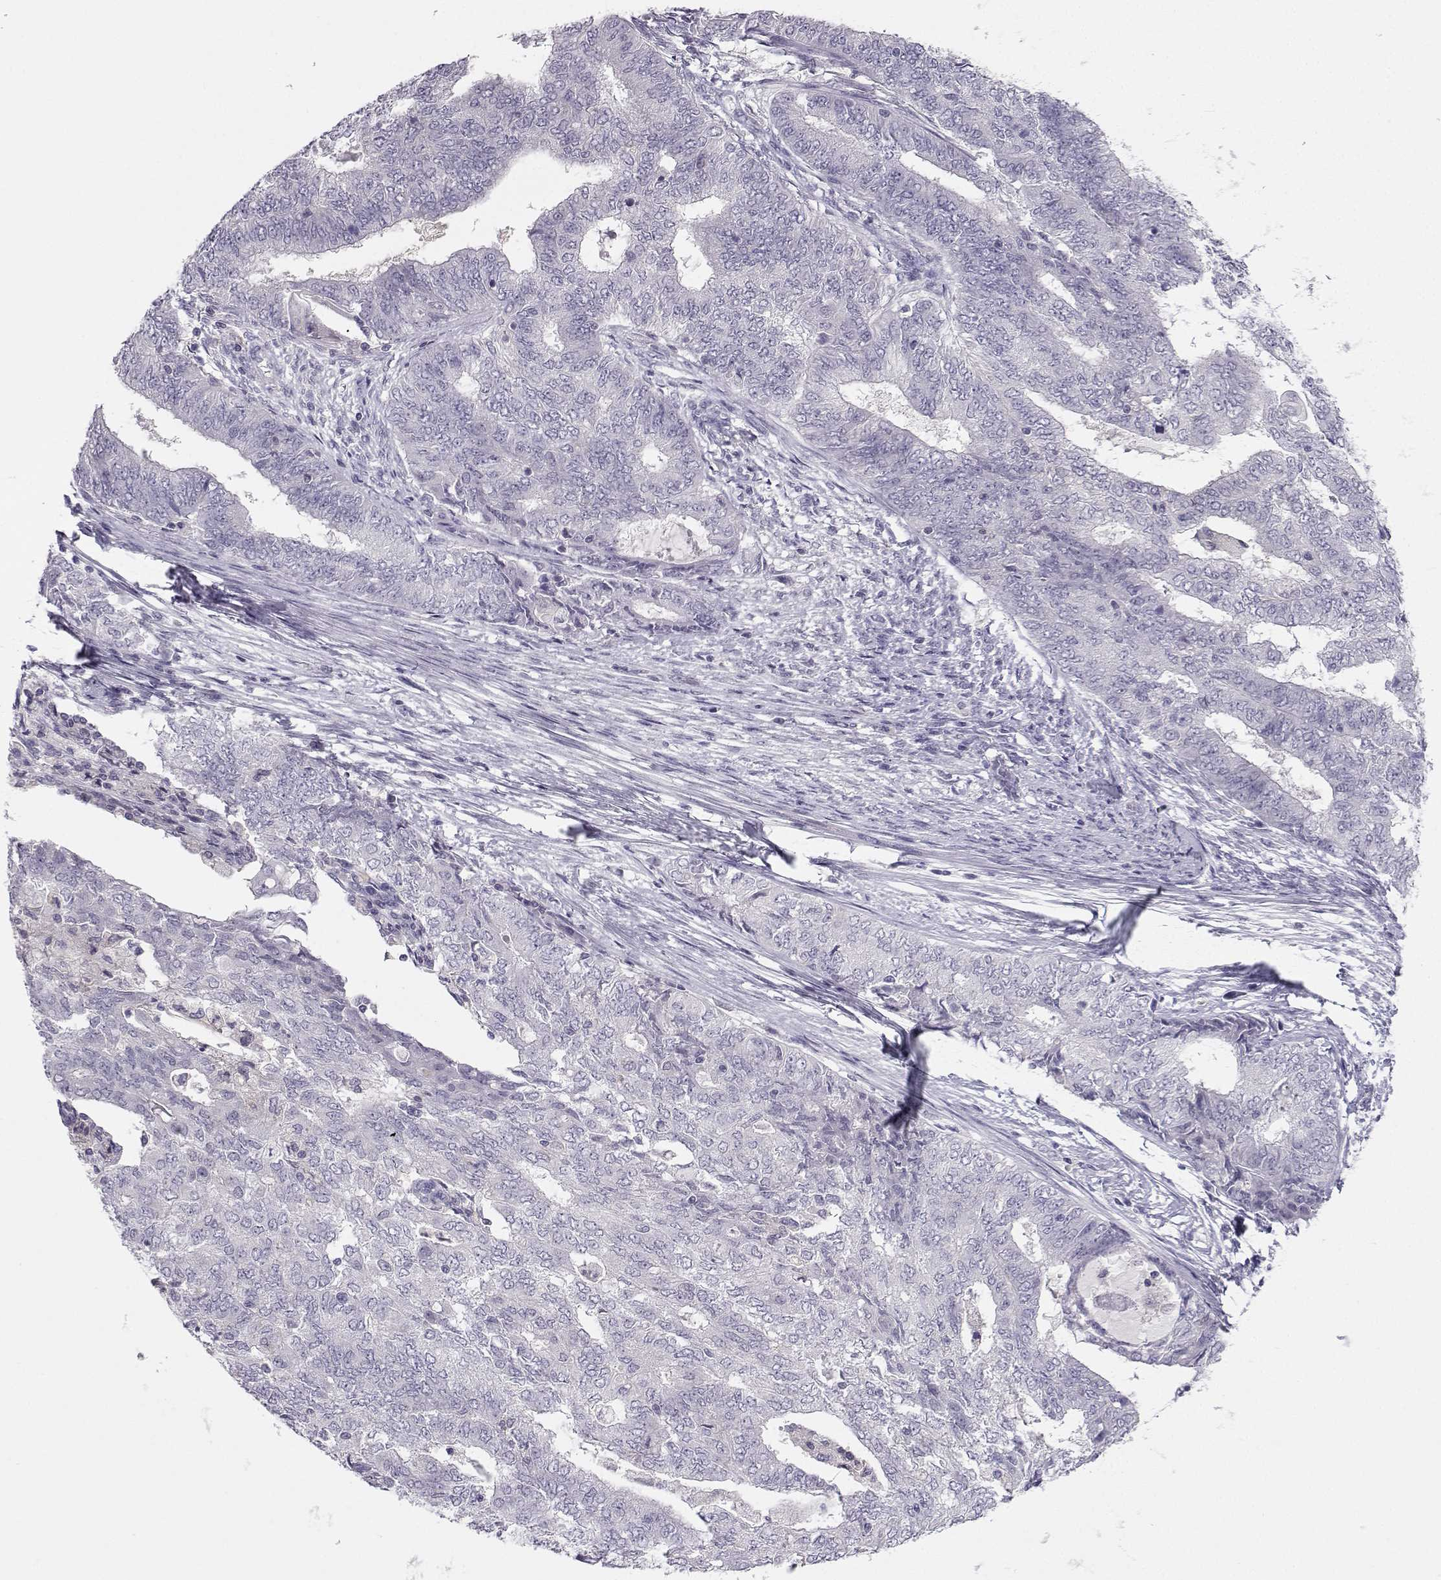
{"staining": {"intensity": "negative", "quantity": "none", "location": "none"}, "tissue": "endometrial cancer", "cell_type": "Tumor cells", "image_type": "cancer", "snomed": [{"axis": "morphology", "description": "Adenocarcinoma, NOS"}, {"axis": "topography", "description": "Endometrium"}], "caption": "There is no significant expression in tumor cells of adenocarcinoma (endometrial).", "gene": "MROH7", "patient": {"sex": "female", "age": 62}}